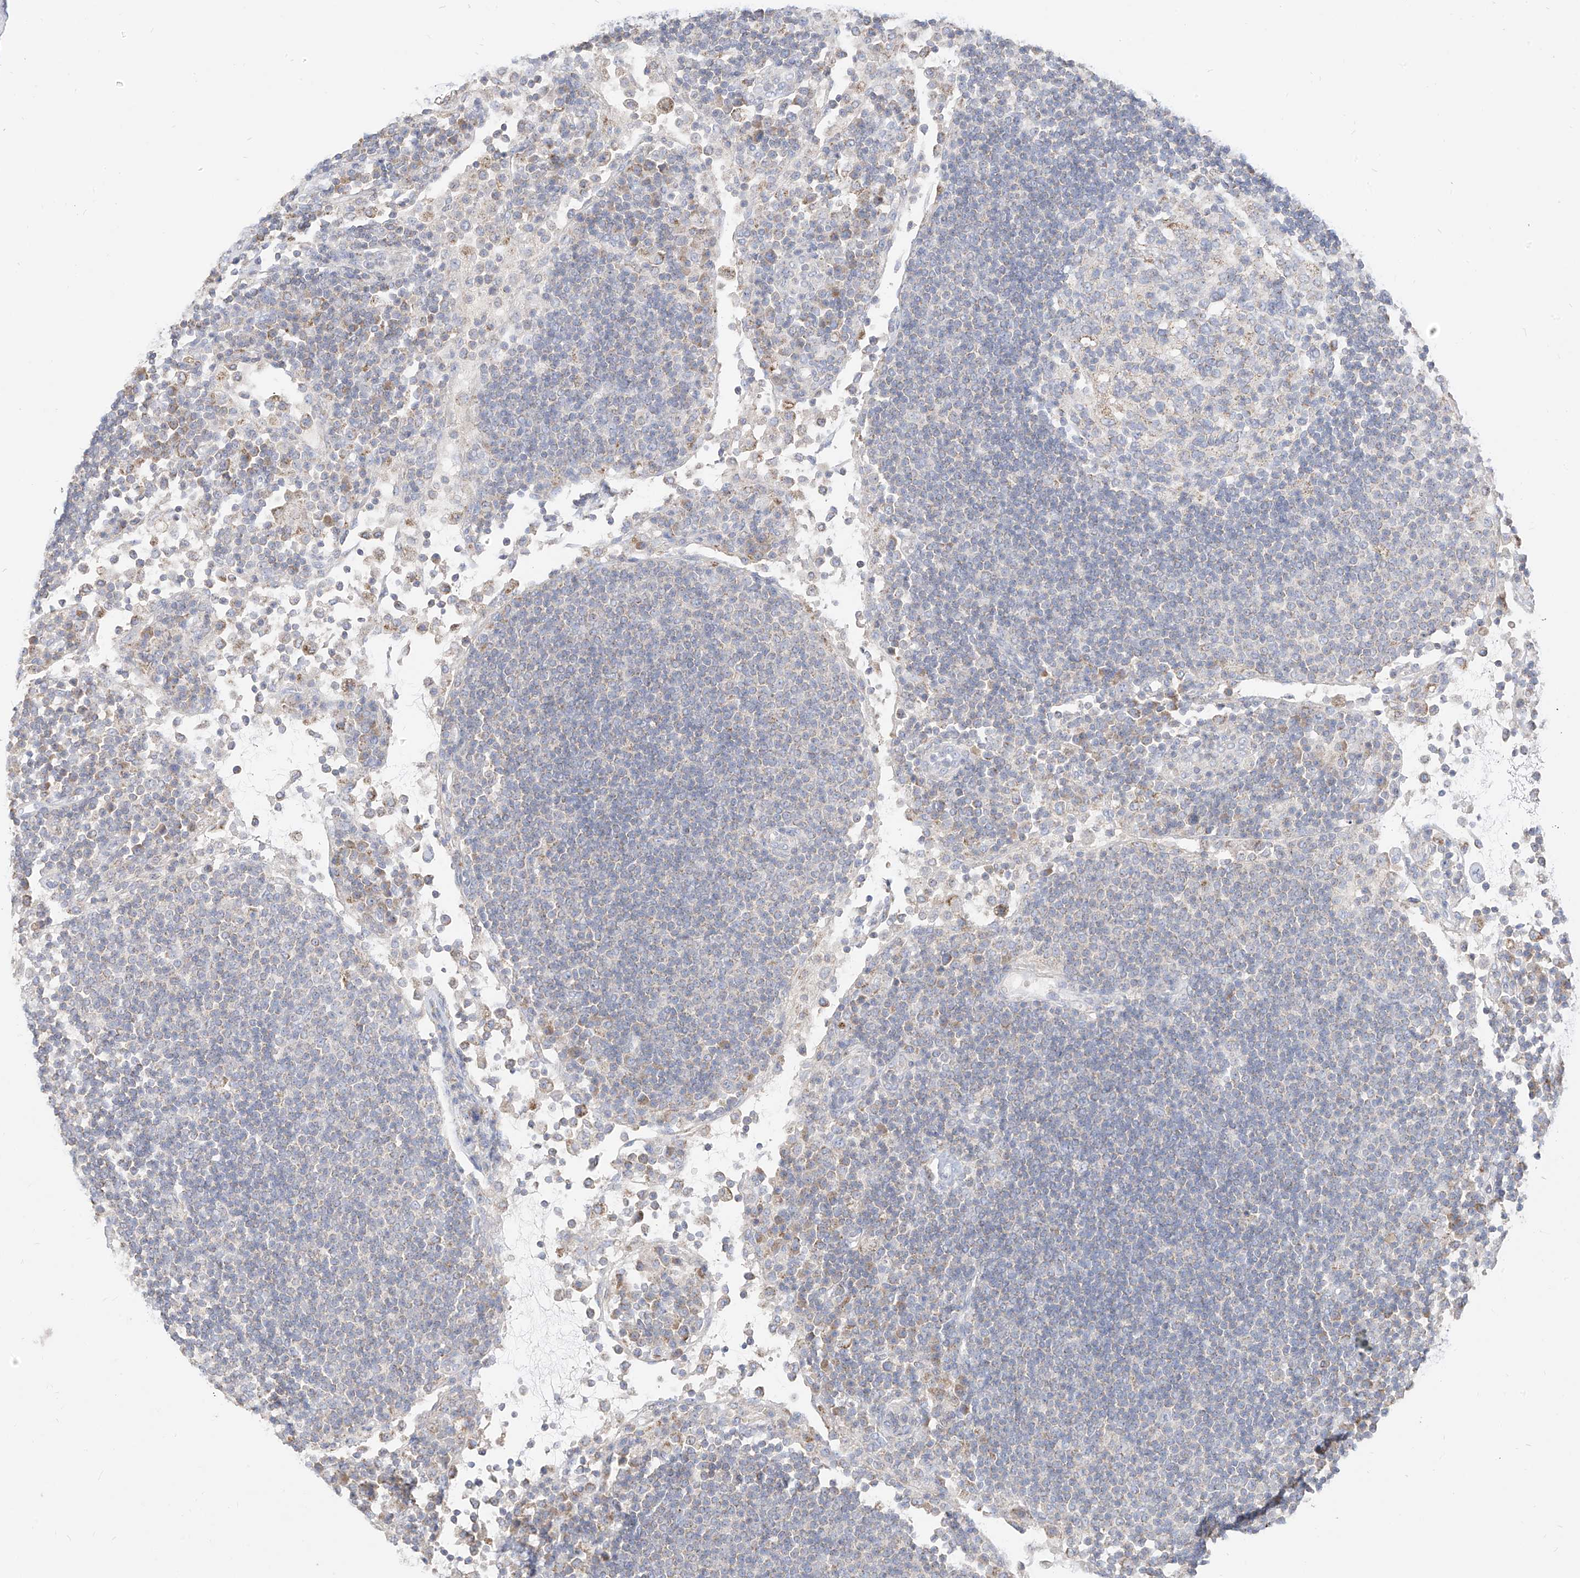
{"staining": {"intensity": "weak", "quantity": "<25%", "location": "cytoplasmic/membranous"}, "tissue": "lymph node", "cell_type": "Germinal center cells", "image_type": "normal", "snomed": [{"axis": "morphology", "description": "Normal tissue, NOS"}, {"axis": "topography", "description": "Lymph node"}], "caption": "Germinal center cells show no significant protein positivity in unremarkable lymph node.", "gene": "RASA2", "patient": {"sex": "female", "age": 53}}